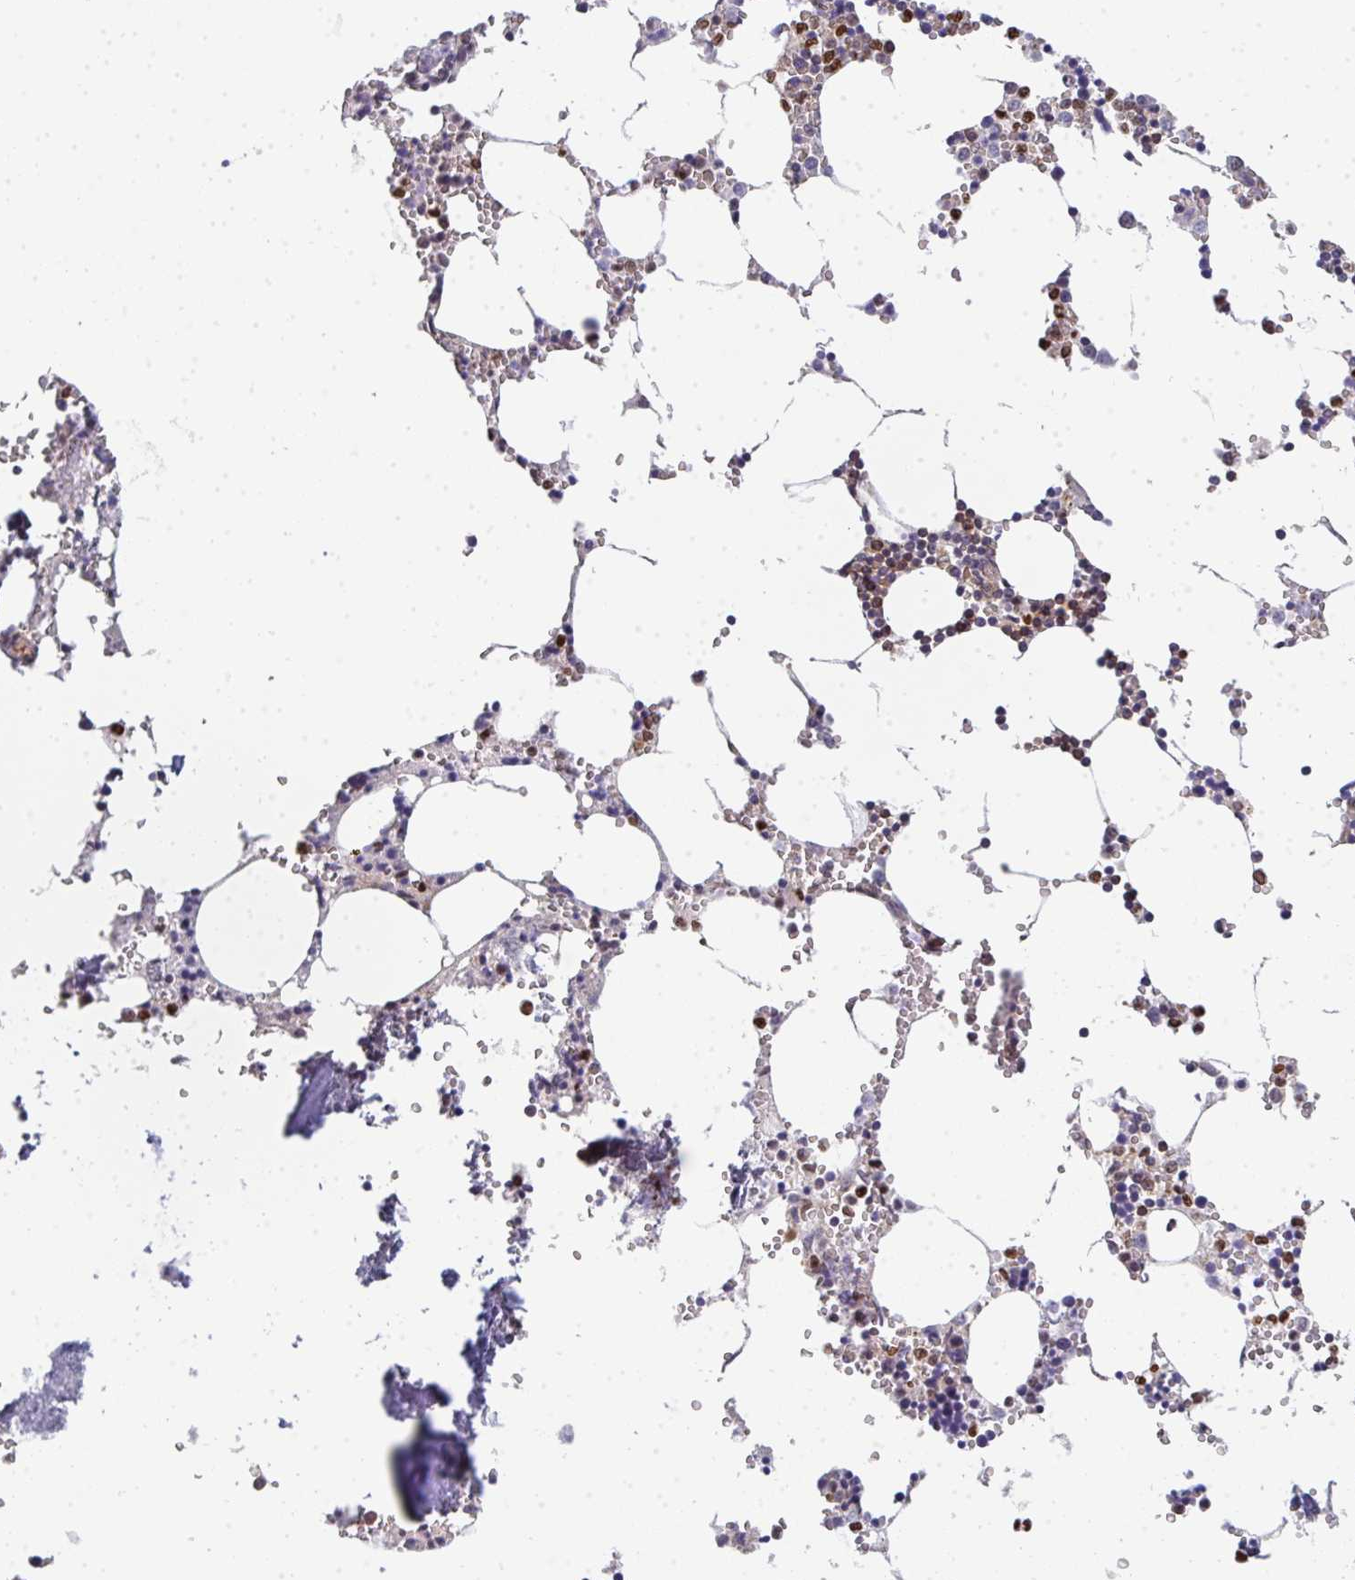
{"staining": {"intensity": "moderate", "quantity": "25%-75%", "location": "cytoplasmic/membranous,nuclear"}, "tissue": "bone marrow", "cell_type": "Hematopoietic cells", "image_type": "normal", "snomed": [{"axis": "morphology", "description": "Normal tissue, NOS"}, {"axis": "topography", "description": "Bone marrow"}], "caption": "Protein expression analysis of benign bone marrow displays moderate cytoplasmic/membranous,nuclear staining in approximately 25%-75% of hematopoietic cells.", "gene": "SIMC1", "patient": {"sex": "male", "age": 54}}